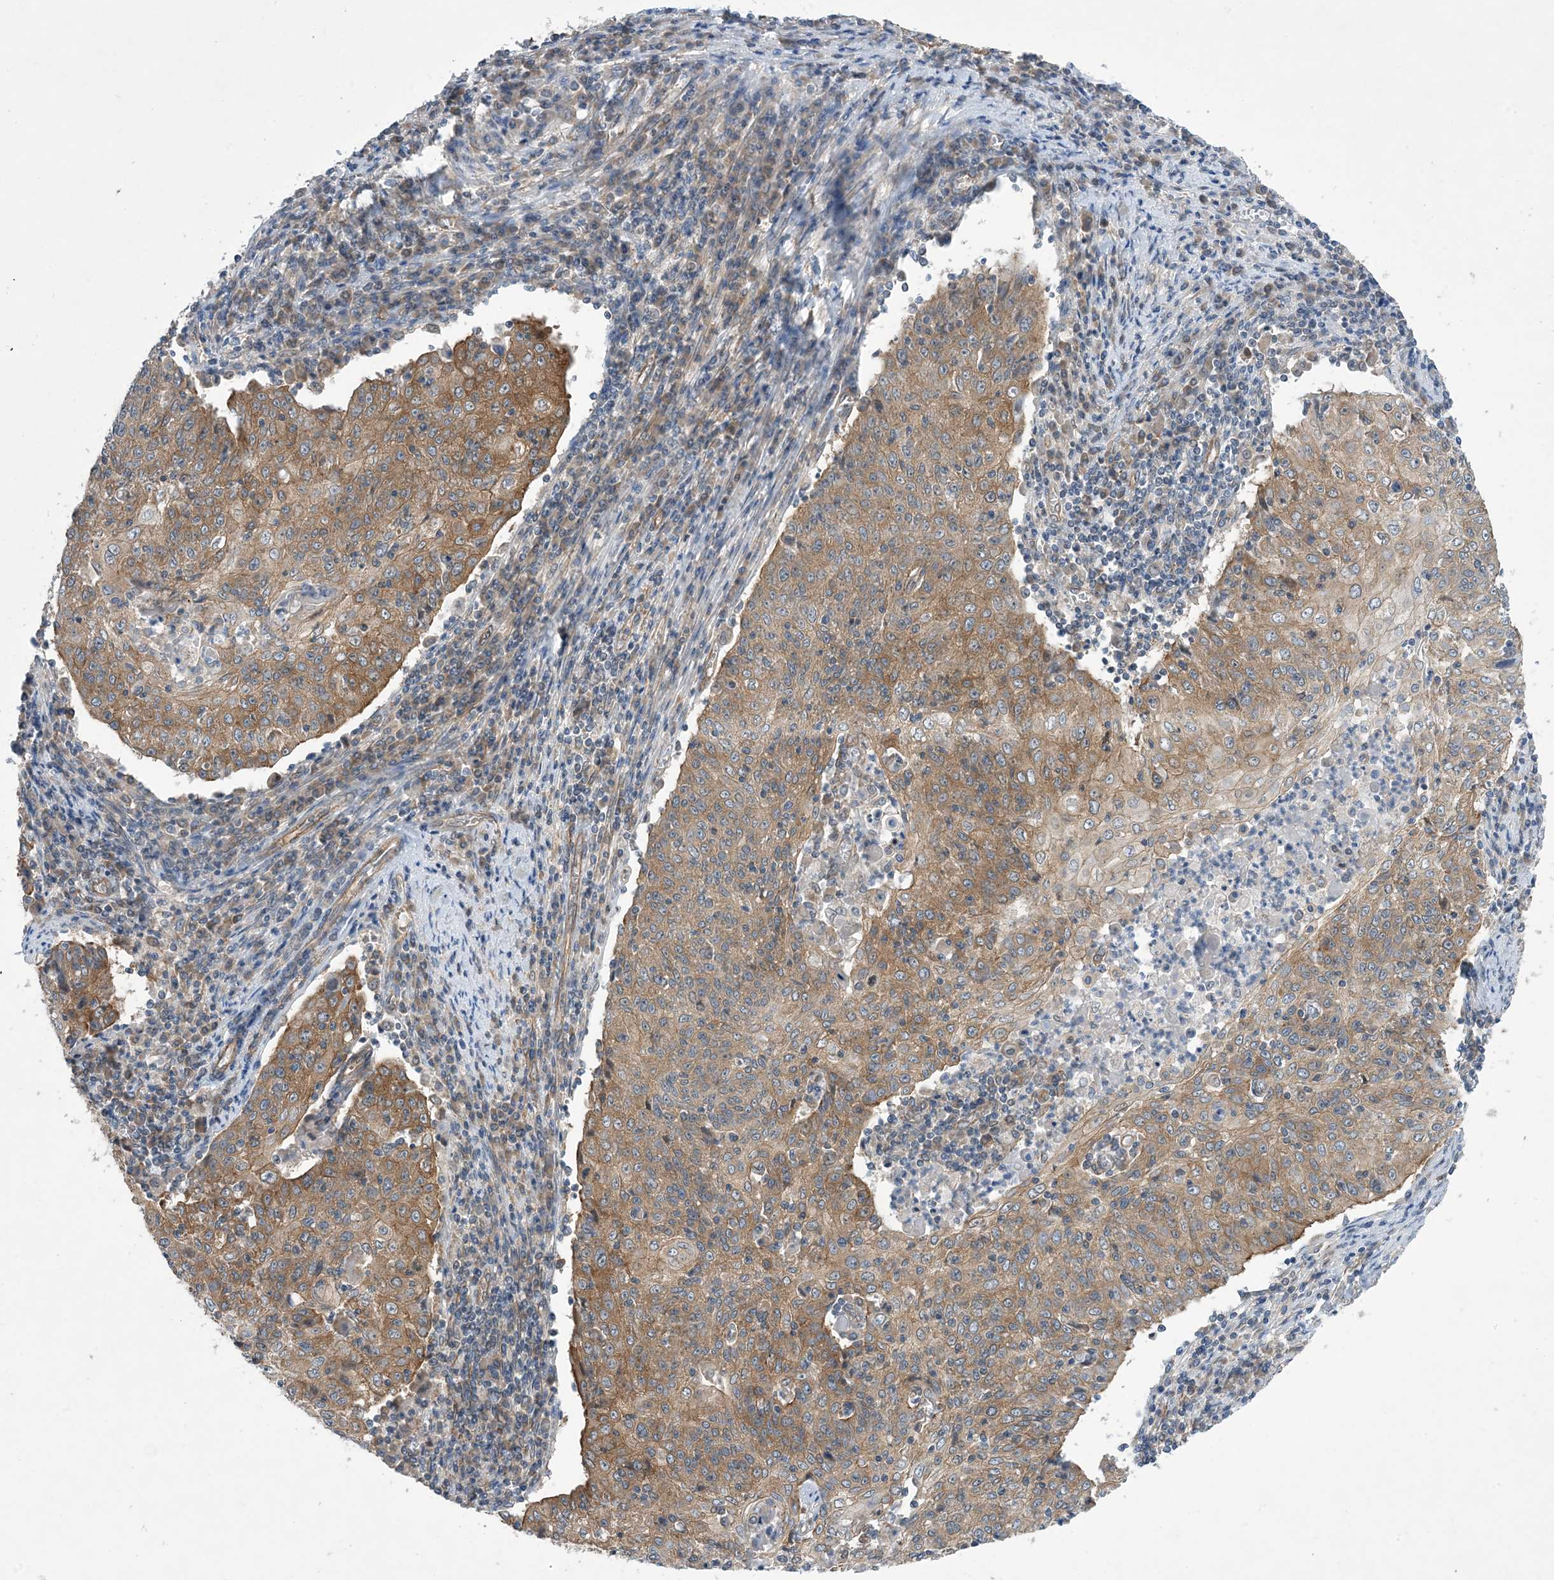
{"staining": {"intensity": "moderate", "quantity": "25%-75%", "location": "cytoplasmic/membranous"}, "tissue": "cervical cancer", "cell_type": "Tumor cells", "image_type": "cancer", "snomed": [{"axis": "morphology", "description": "Squamous cell carcinoma, NOS"}, {"axis": "topography", "description": "Cervix"}], "caption": "A high-resolution image shows immunohistochemistry staining of cervical squamous cell carcinoma, which displays moderate cytoplasmic/membranous expression in about 25%-75% of tumor cells.", "gene": "EHBP1", "patient": {"sex": "female", "age": 48}}